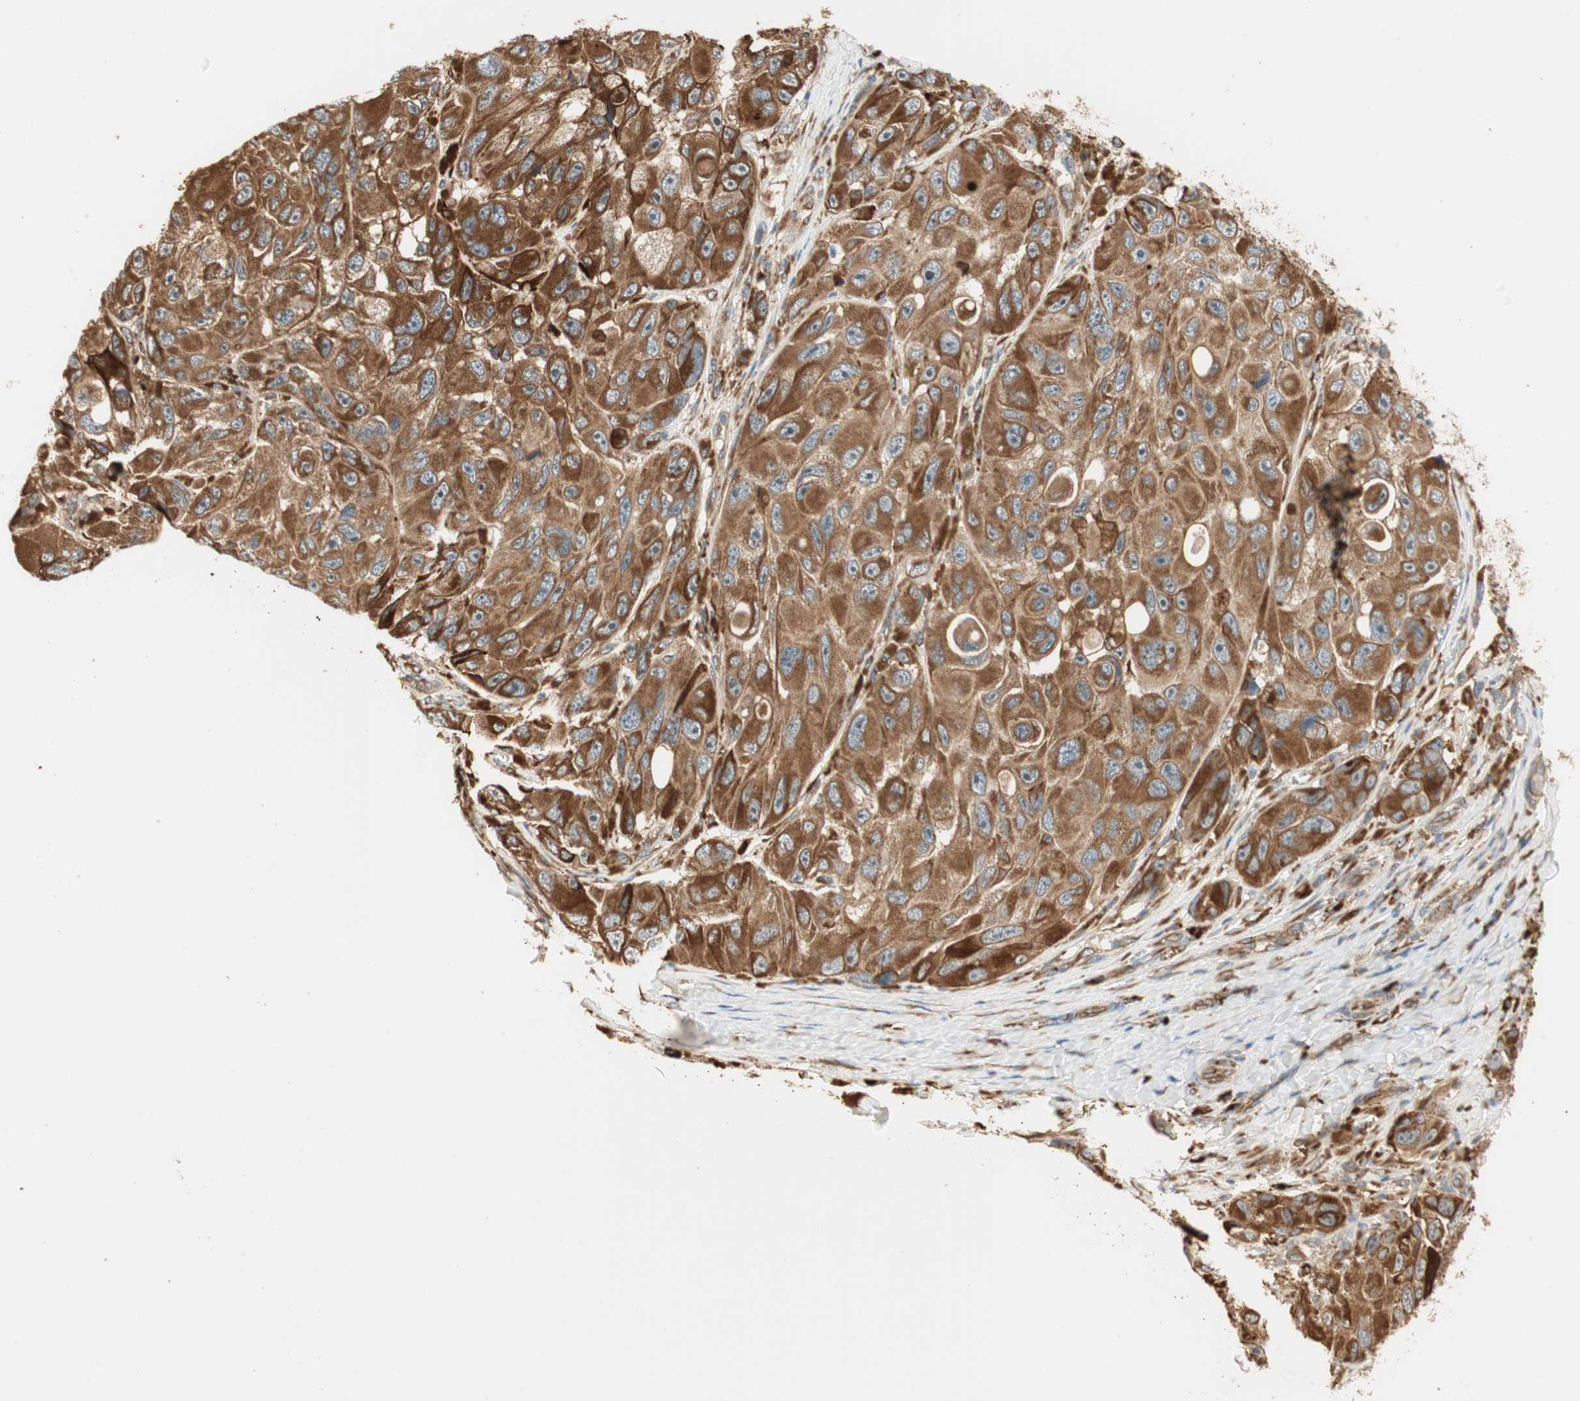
{"staining": {"intensity": "strong", "quantity": ">75%", "location": "cytoplasmic/membranous"}, "tissue": "melanoma", "cell_type": "Tumor cells", "image_type": "cancer", "snomed": [{"axis": "morphology", "description": "Malignant melanoma, NOS"}, {"axis": "topography", "description": "Skin"}], "caption": "Malignant melanoma was stained to show a protein in brown. There is high levels of strong cytoplasmic/membranous staining in approximately >75% of tumor cells.", "gene": "P4HA1", "patient": {"sex": "female", "age": 73}}